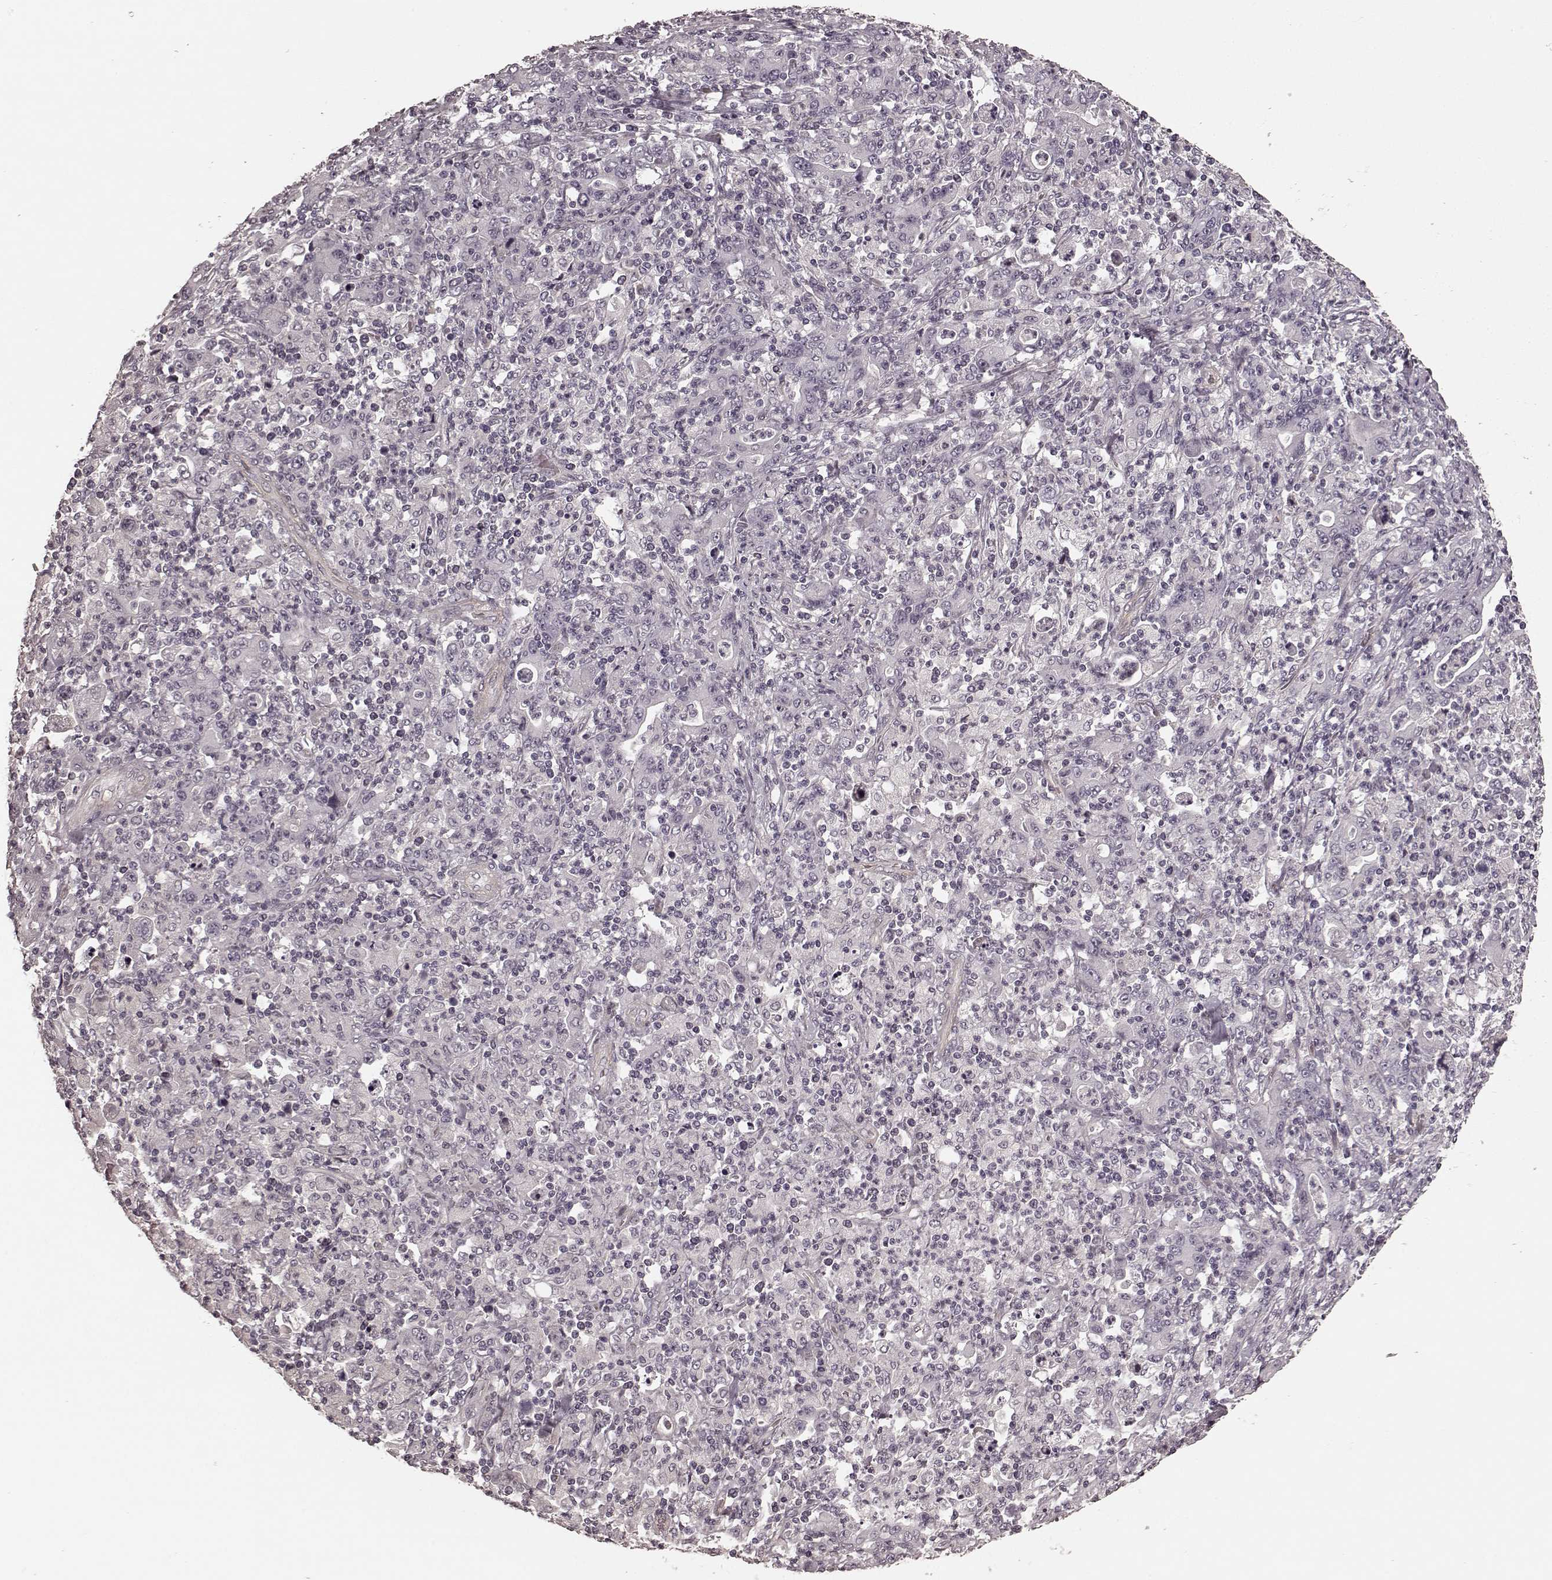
{"staining": {"intensity": "negative", "quantity": "none", "location": "none"}, "tissue": "stomach cancer", "cell_type": "Tumor cells", "image_type": "cancer", "snomed": [{"axis": "morphology", "description": "Adenocarcinoma, NOS"}, {"axis": "topography", "description": "Stomach, upper"}], "caption": "This is an IHC micrograph of stomach cancer. There is no expression in tumor cells.", "gene": "PRKCE", "patient": {"sex": "male", "age": 69}}